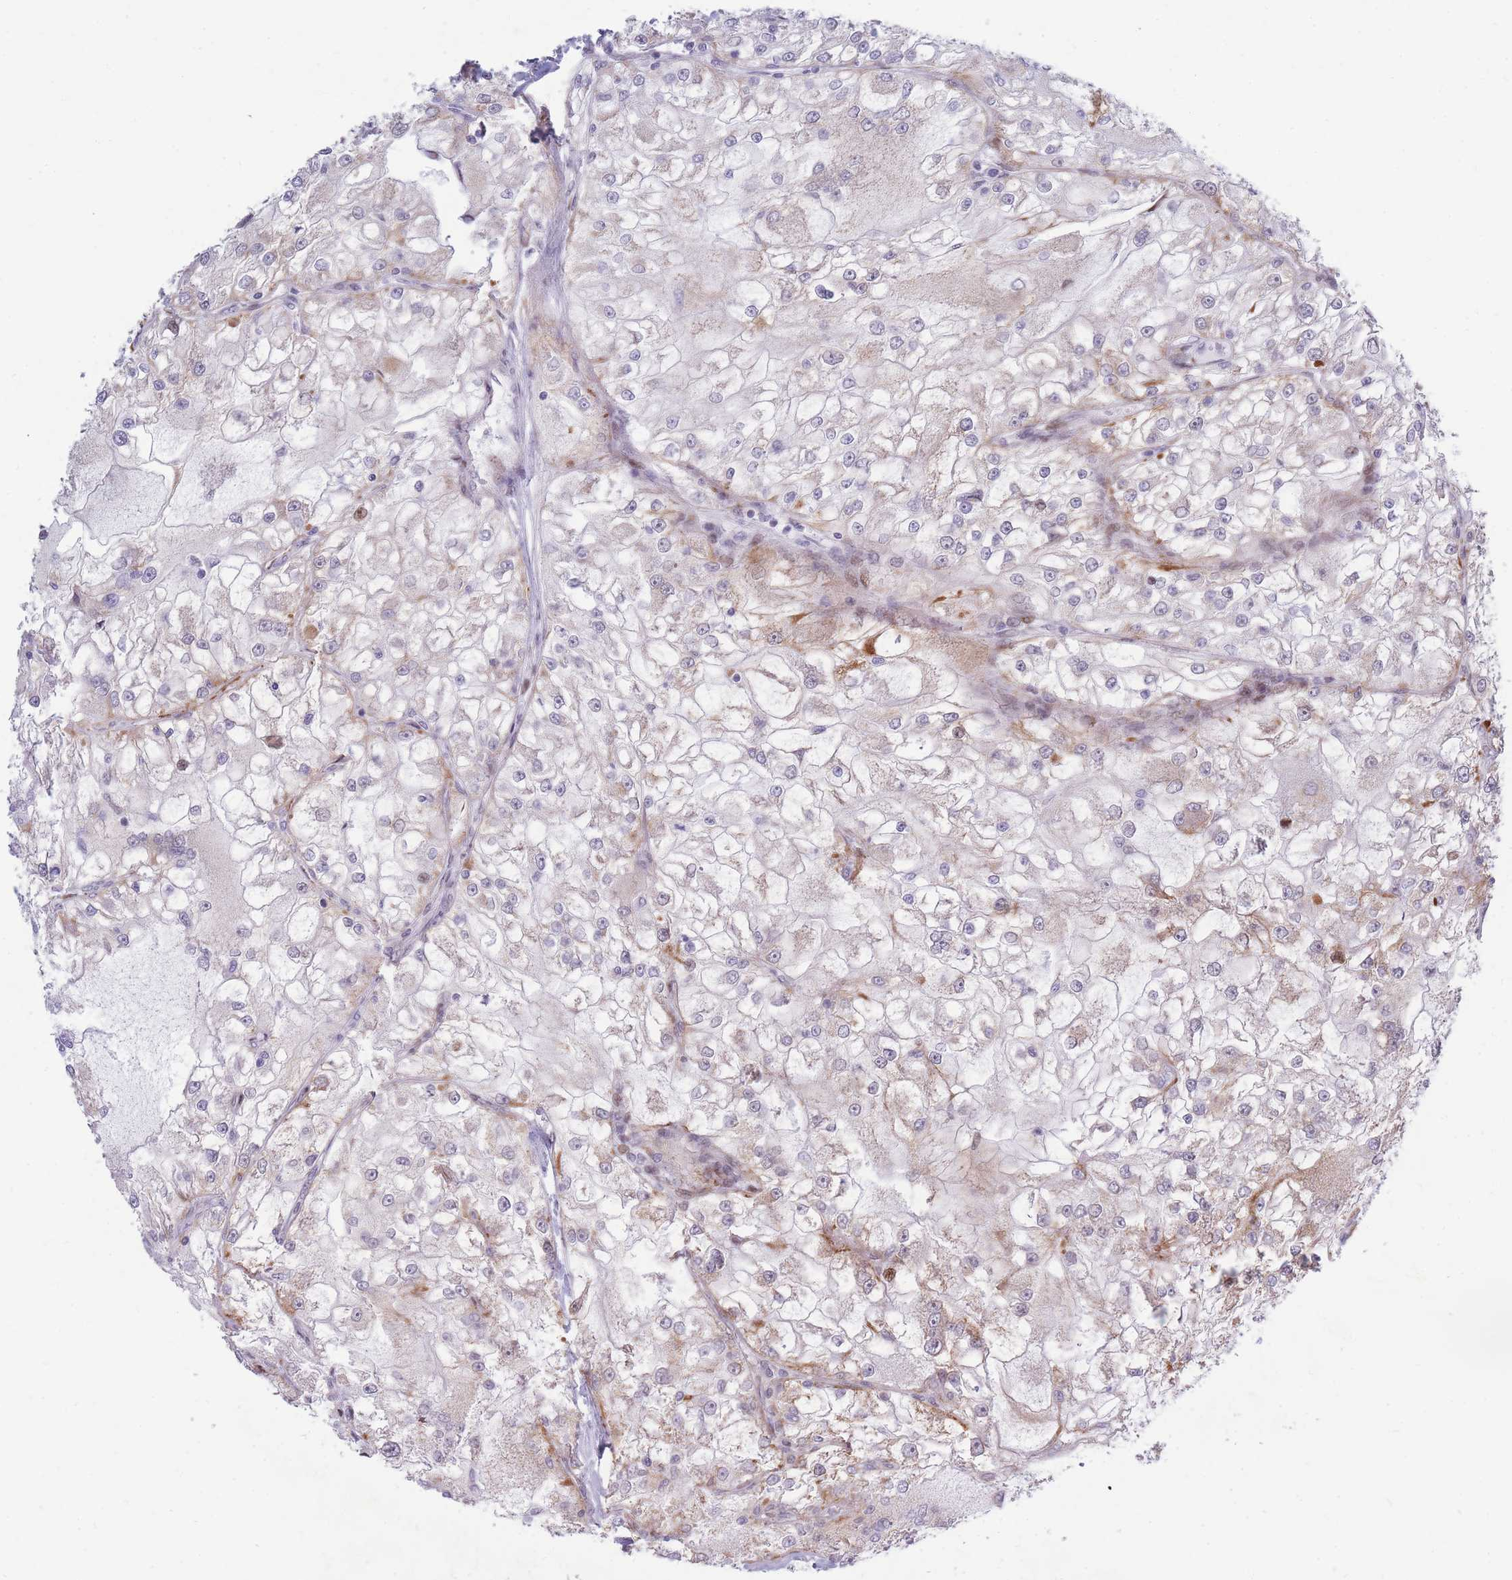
{"staining": {"intensity": "moderate", "quantity": "<25%", "location": "cytoplasmic/membranous"}, "tissue": "renal cancer", "cell_type": "Tumor cells", "image_type": "cancer", "snomed": [{"axis": "morphology", "description": "Adenocarcinoma, NOS"}, {"axis": "topography", "description": "Kidney"}], "caption": "A low amount of moderate cytoplasmic/membranous expression is seen in approximately <25% of tumor cells in renal cancer (adenocarcinoma) tissue.", "gene": "MOB4", "patient": {"sex": "female", "age": 72}}